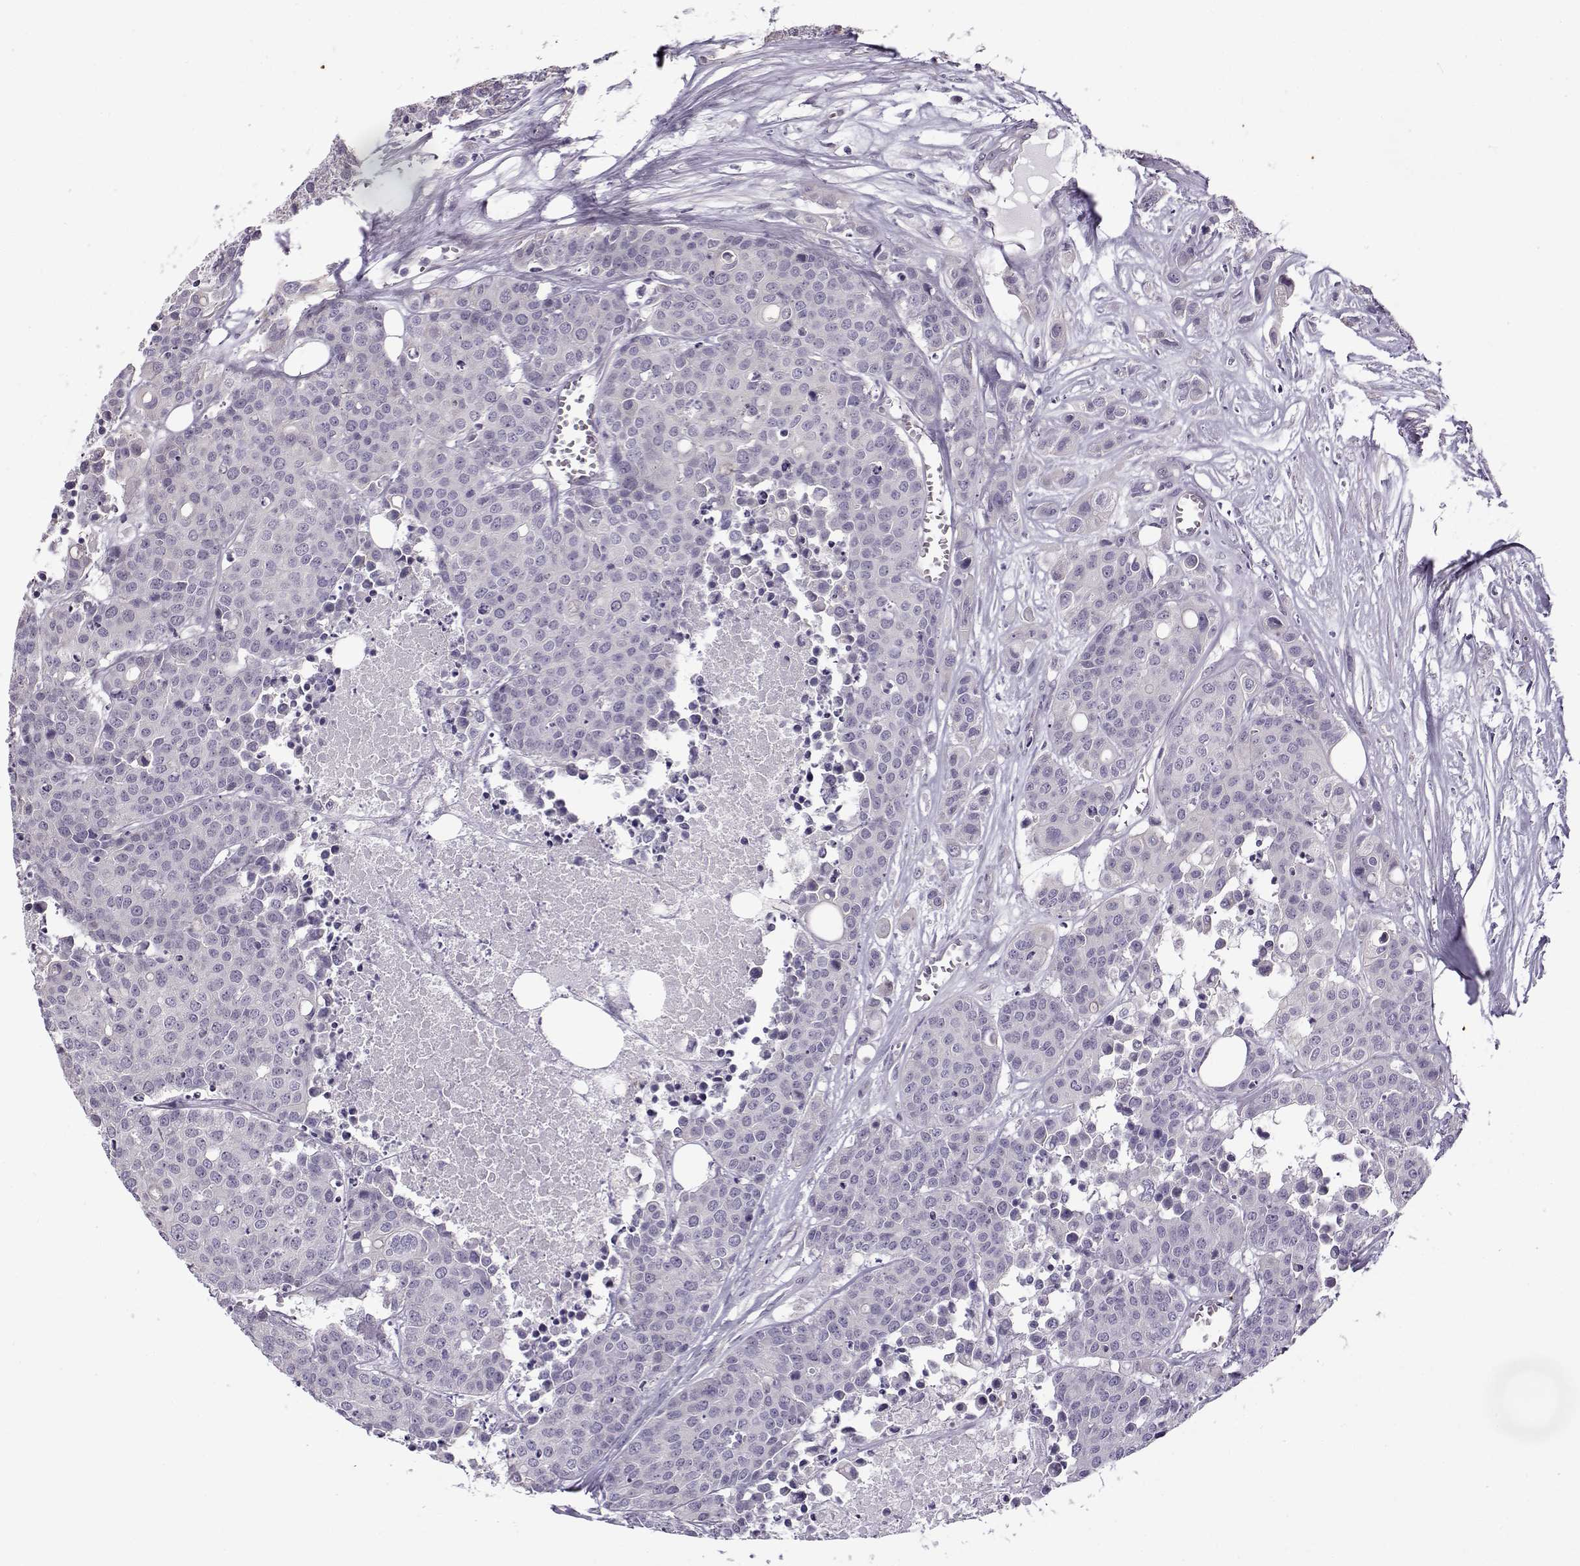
{"staining": {"intensity": "negative", "quantity": "none", "location": "none"}, "tissue": "carcinoid", "cell_type": "Tumor cells", "image_type": "cancer", "snomed": [{"axis": "morphology", "description": "Carcinoid, malignant, NOS"}, {"axis": "topography", "description": "Colon"}], "caption": "A high-resolution histopathology image shows immunohistochemistry (IHC) staining of carcinoid, which exhibits no significant expression in tumor cells.", "gene": "TEX55", "patient": {"sex": "male", "age": 81}}